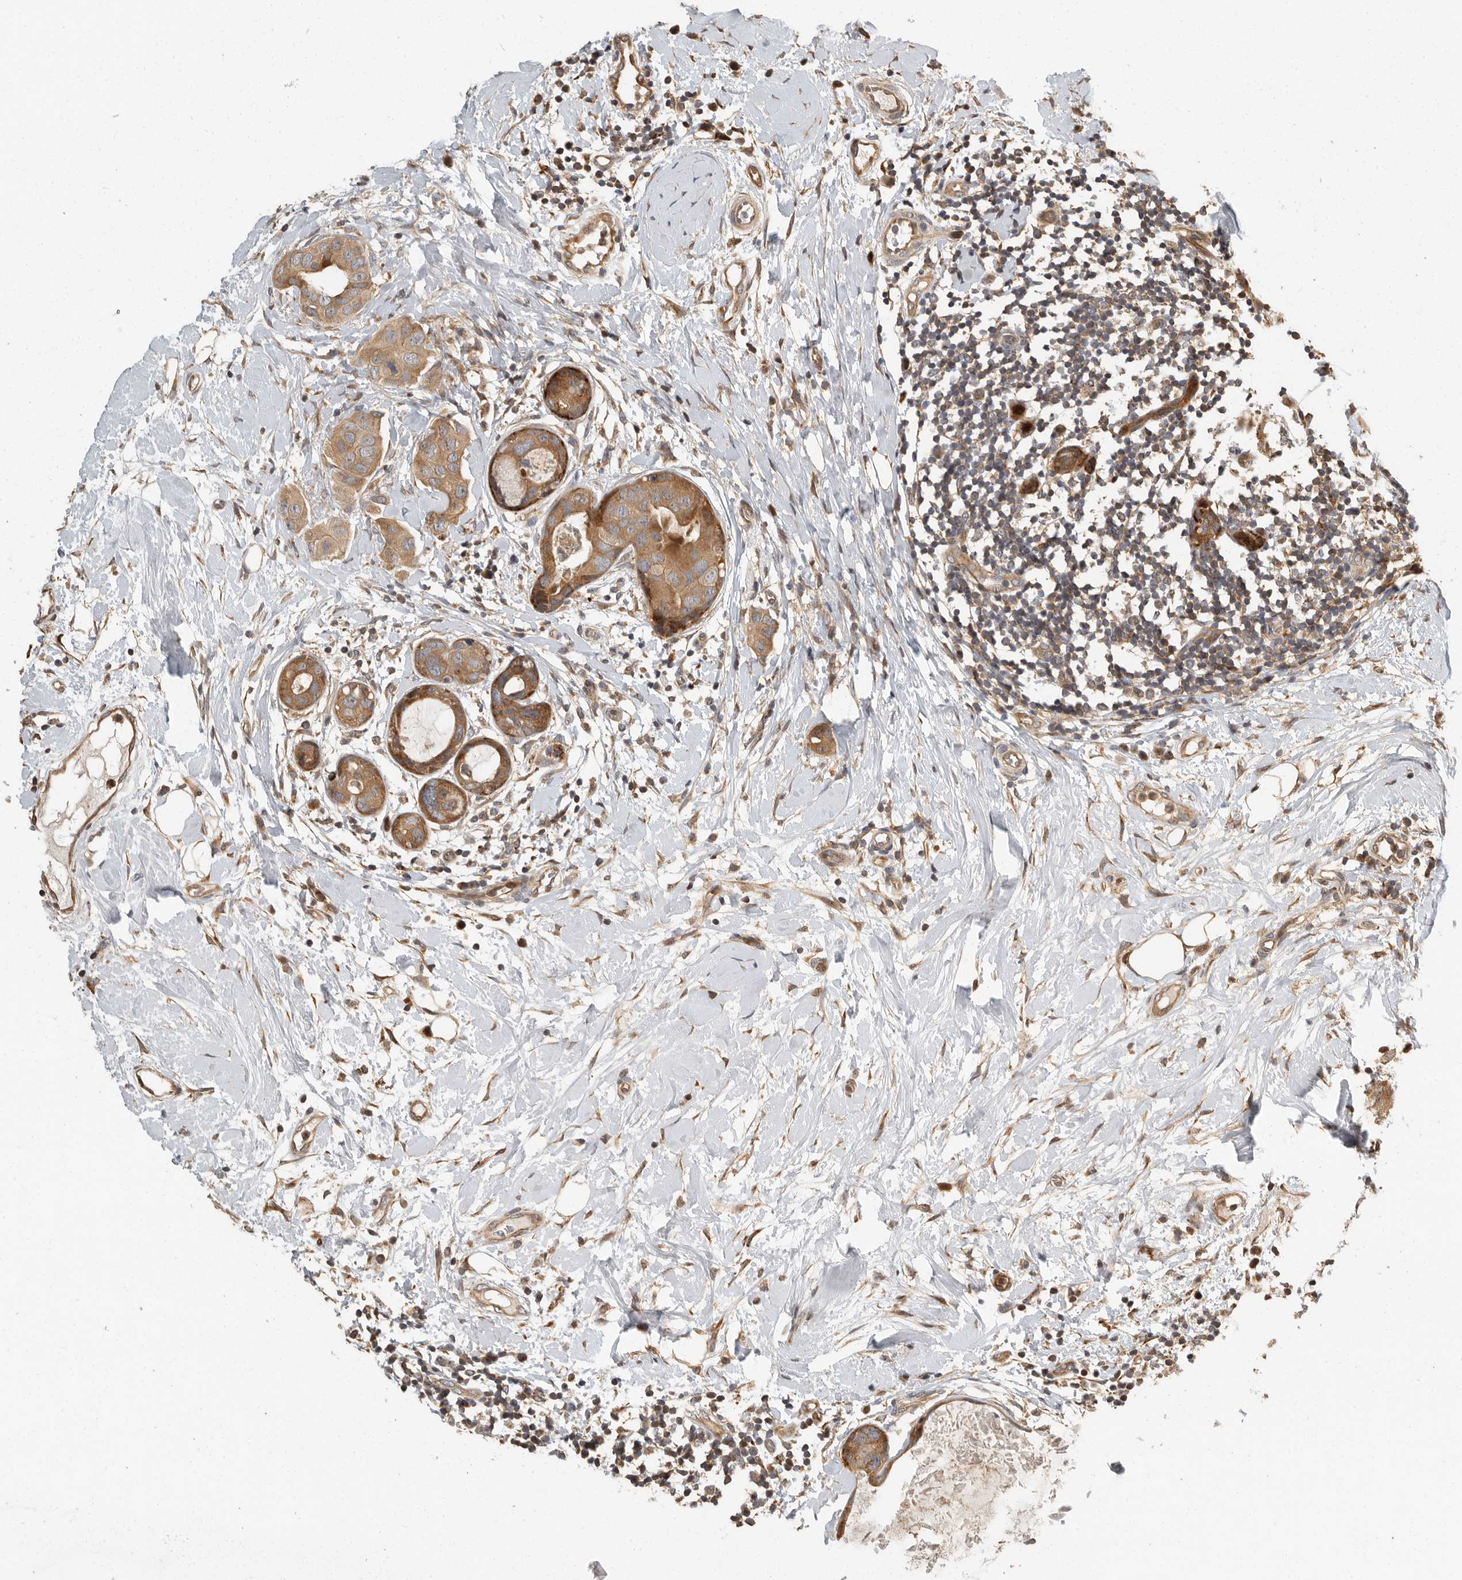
{"staining": {"intensity": "moderate", "quantity": ">75%", "location": "cytoplasmic/membranous"}, "tissue": "breast cancer", "cell_type": "Tumor cells", "image_type": "cancer", "snomed": [{"axis": "morphology", "description": "Duct carcinoma"}, {"axis": "topography", "description": "Breast"}], "caption": "Breast cancer (invasive ductal carcinoma) stained for a protein (brown) shows moderate cytoplasmic/membranous positive expression in about >75% of tumor cells.", "gene": "SWT1", "patient": {"sex": "female", "age": 40}}